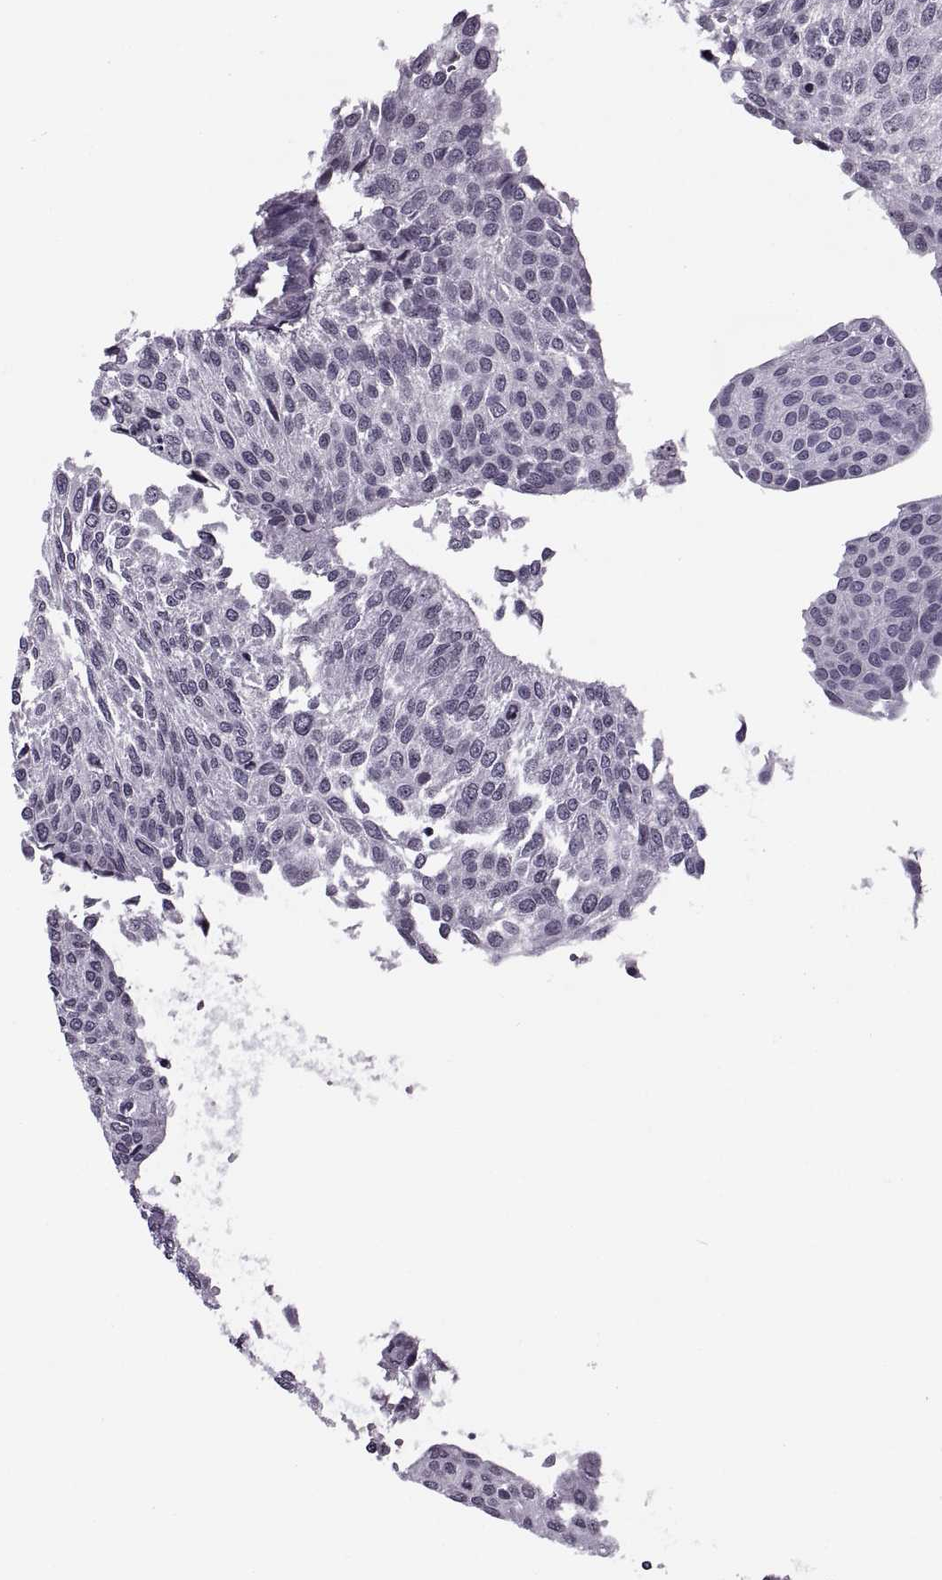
{"staining": {"intensity": "negative", "quantity": "none", "location": "none"}, "tissue": "urothelial cancer", "cell_type": "Tumor cells", "image_type": "cancer", "snomed": [{"axis": "morphology", "description": "Urothelial carcinoma, NOS"}, {"axis": "topography", "description": "Urinary bladder"}], "caption": "Immunohistochemical staining of human transitional cell carcinoma reveals no significant positivity in tumor cells.", "gene": "H1-8", "patient": {"sex": "male", "age": 55}}